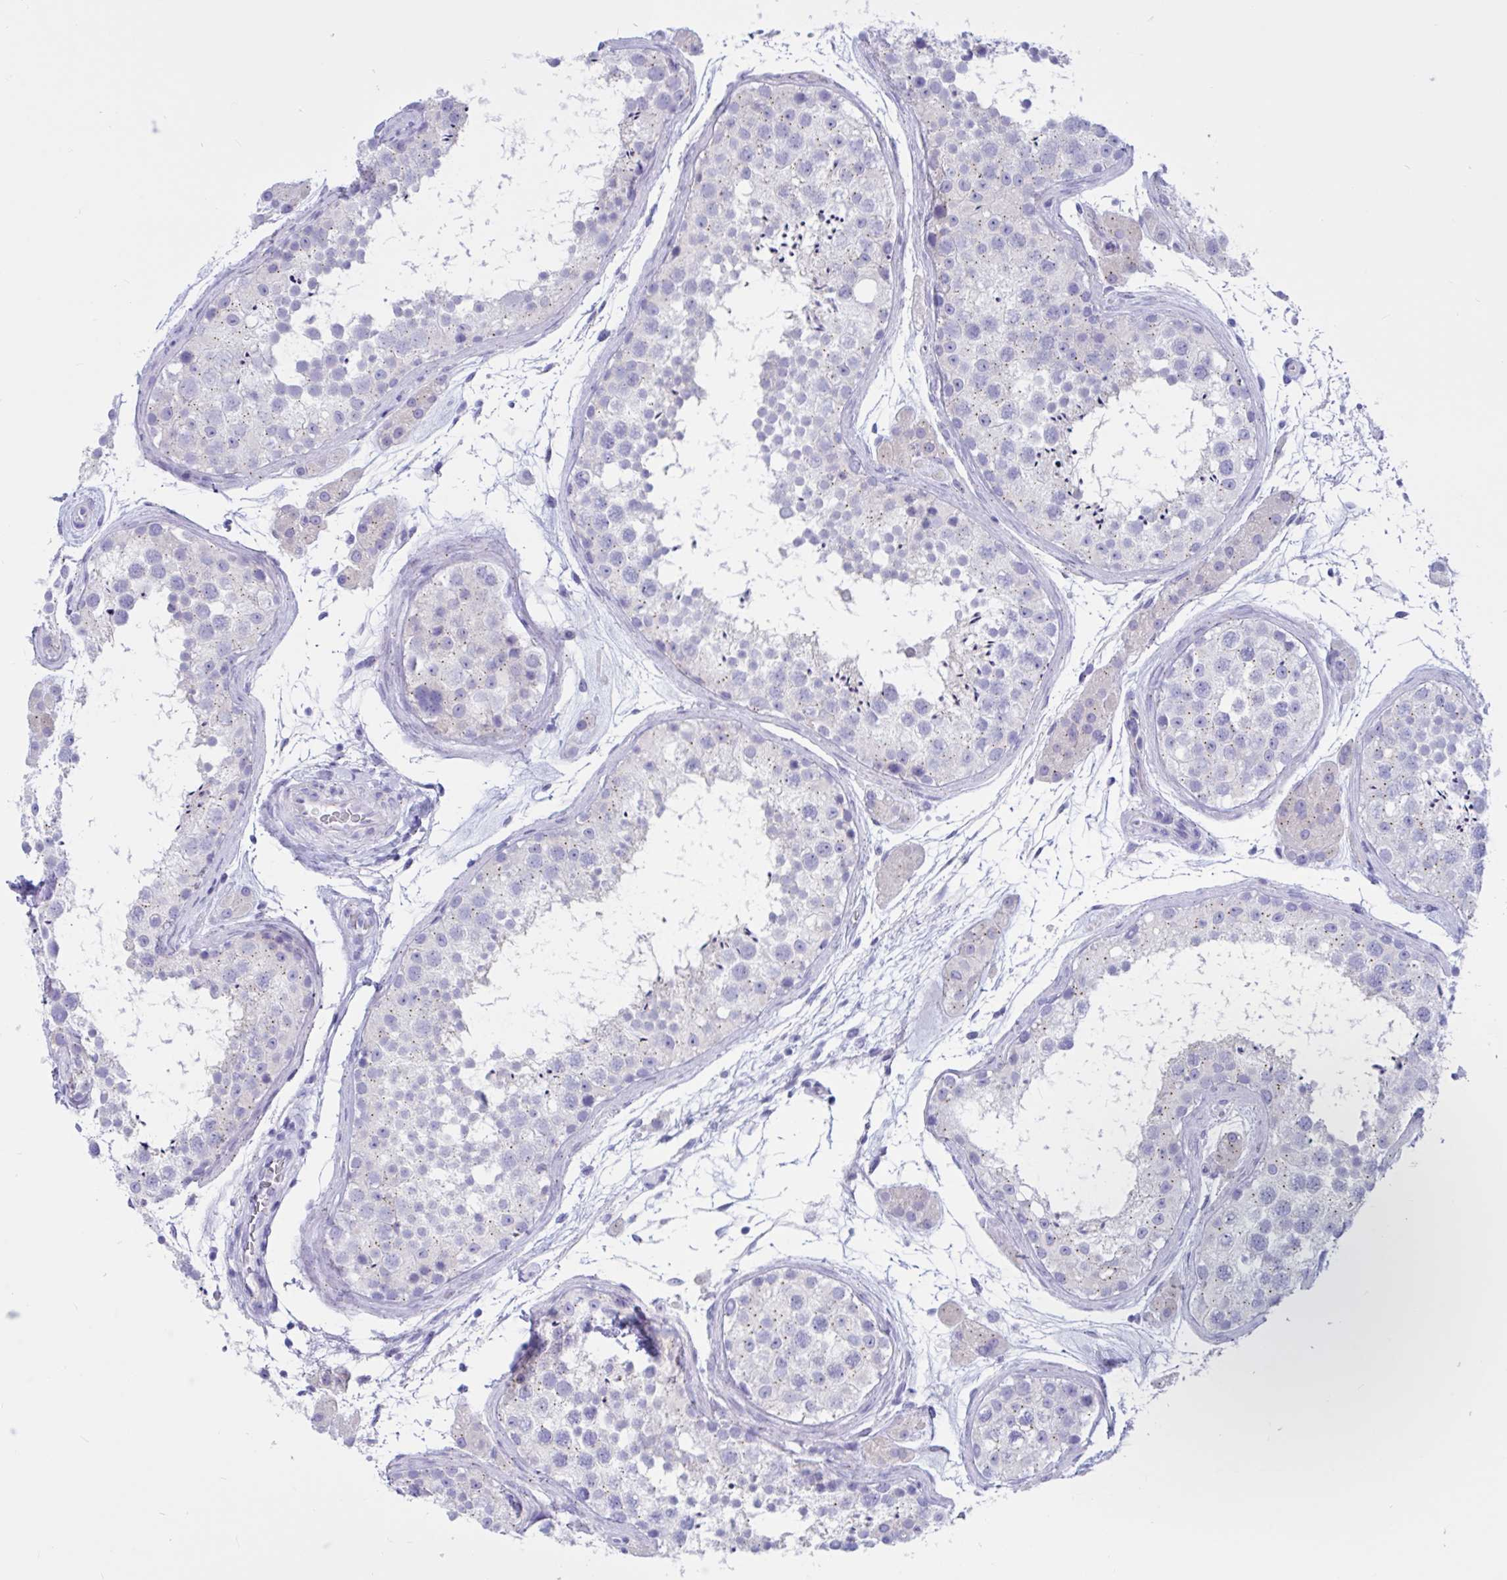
{"staining": {"intensity": "weak", "quantity": "<25%", "location": "cytoplasmic/membranous"}, "tissue": "testis", "cell_type": "Cells in seminiferous ducts", "image_type": "normal", "snomed": [{"axis": "morphology", "description": "Normal tissue, NOS"}, {"axis": "topography", "description": "Testis"}], "caption": "Immunohistochemistry of normal human testis shows no staining in cells in seminiferous ducts. (DAB IHC with hematoxylin counter stain).", "gene": "RNASE3", "patient": {"sex": "male", "age": 41}}